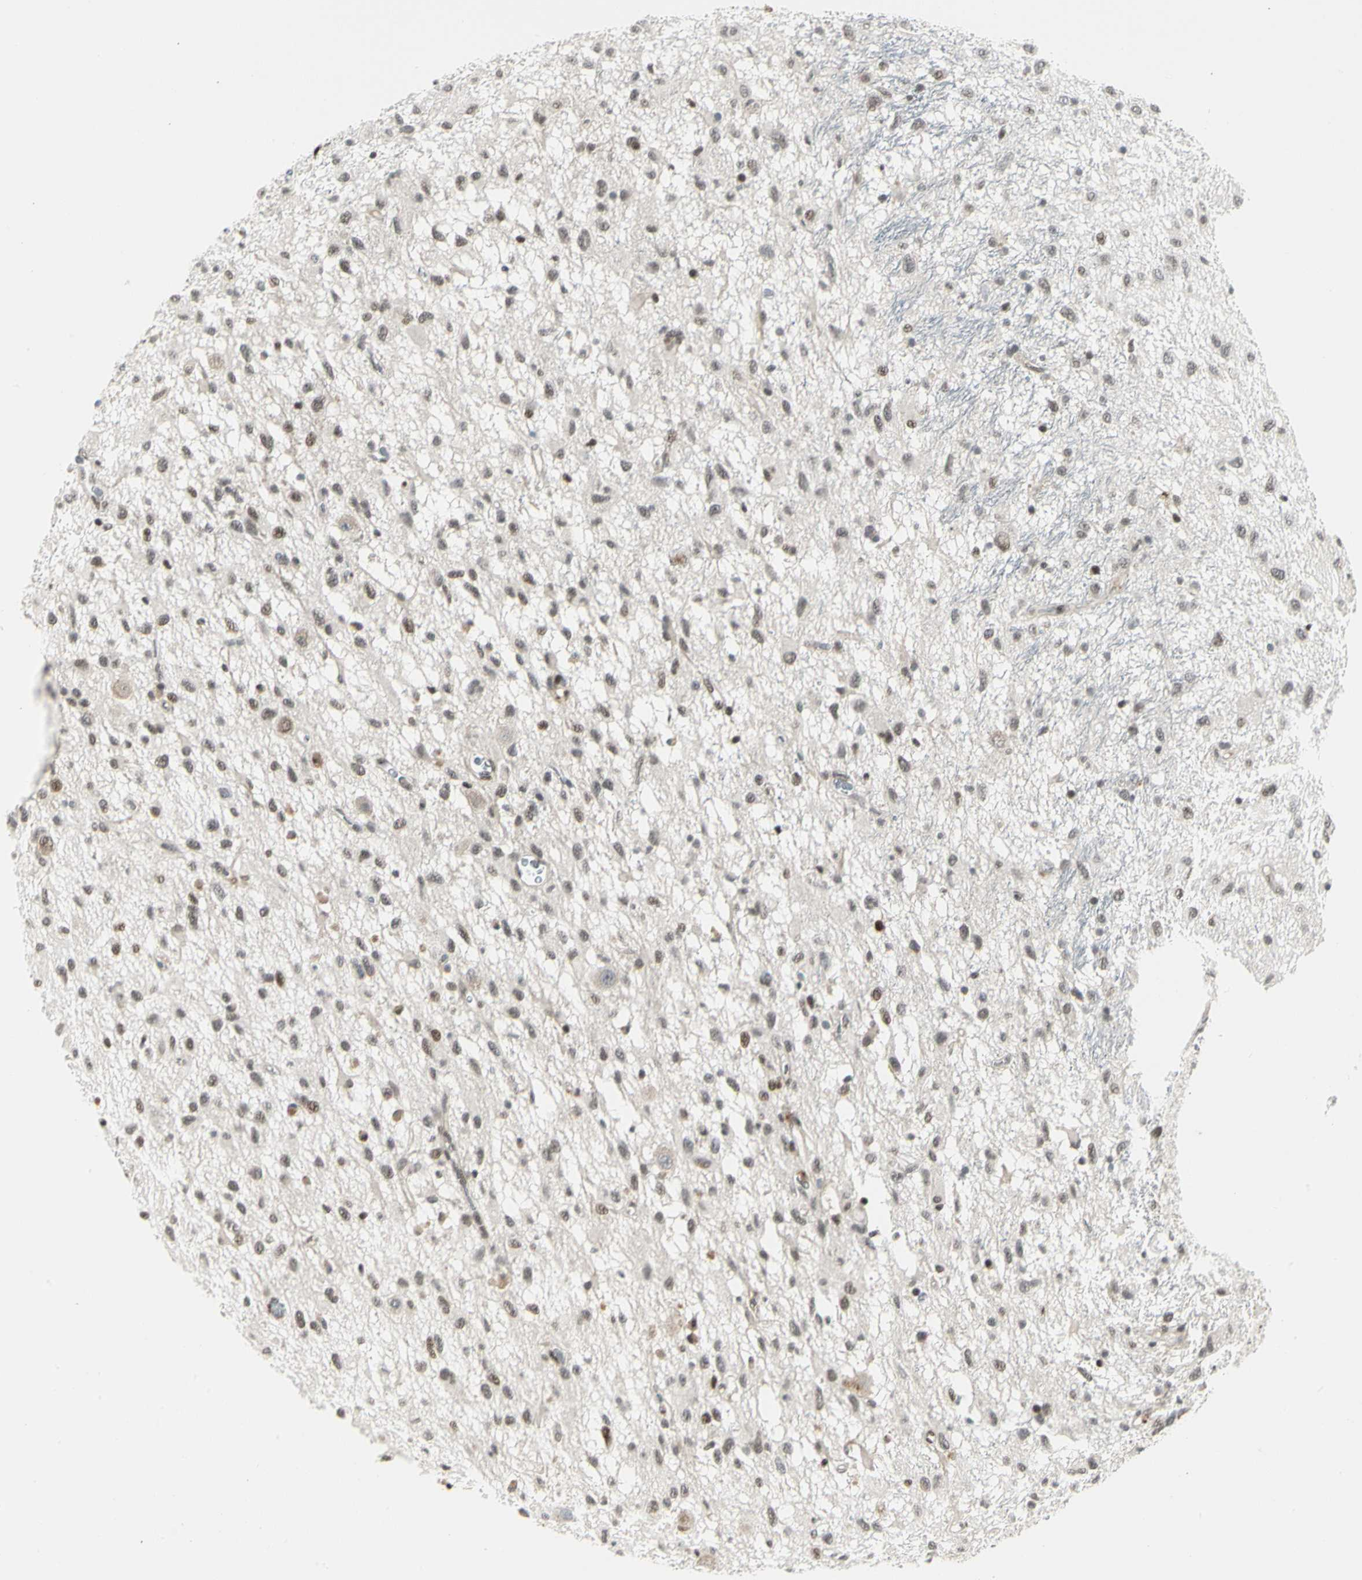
{"staining": {"intensity": "moderate", "quantity": "25%-75%", "location": "nuclear"}, "tissue": "glioma", "cell_type": "Tumor cells", "image_type": "cancer", "snomed": [{"axis": "morphology", "description": "Glioma, malignant, Low grade"}, {"axis": "topography", "description": "Brain"}], "caption": "Immunohistochemical staining of human malignant glioma (low-grade) reveals medium levels of moderate nuclear protein staining in approximately 25%-75% of tumor cells.", "gene": "FOXJ2", "patient": {"sex": "male", "age": 77}}